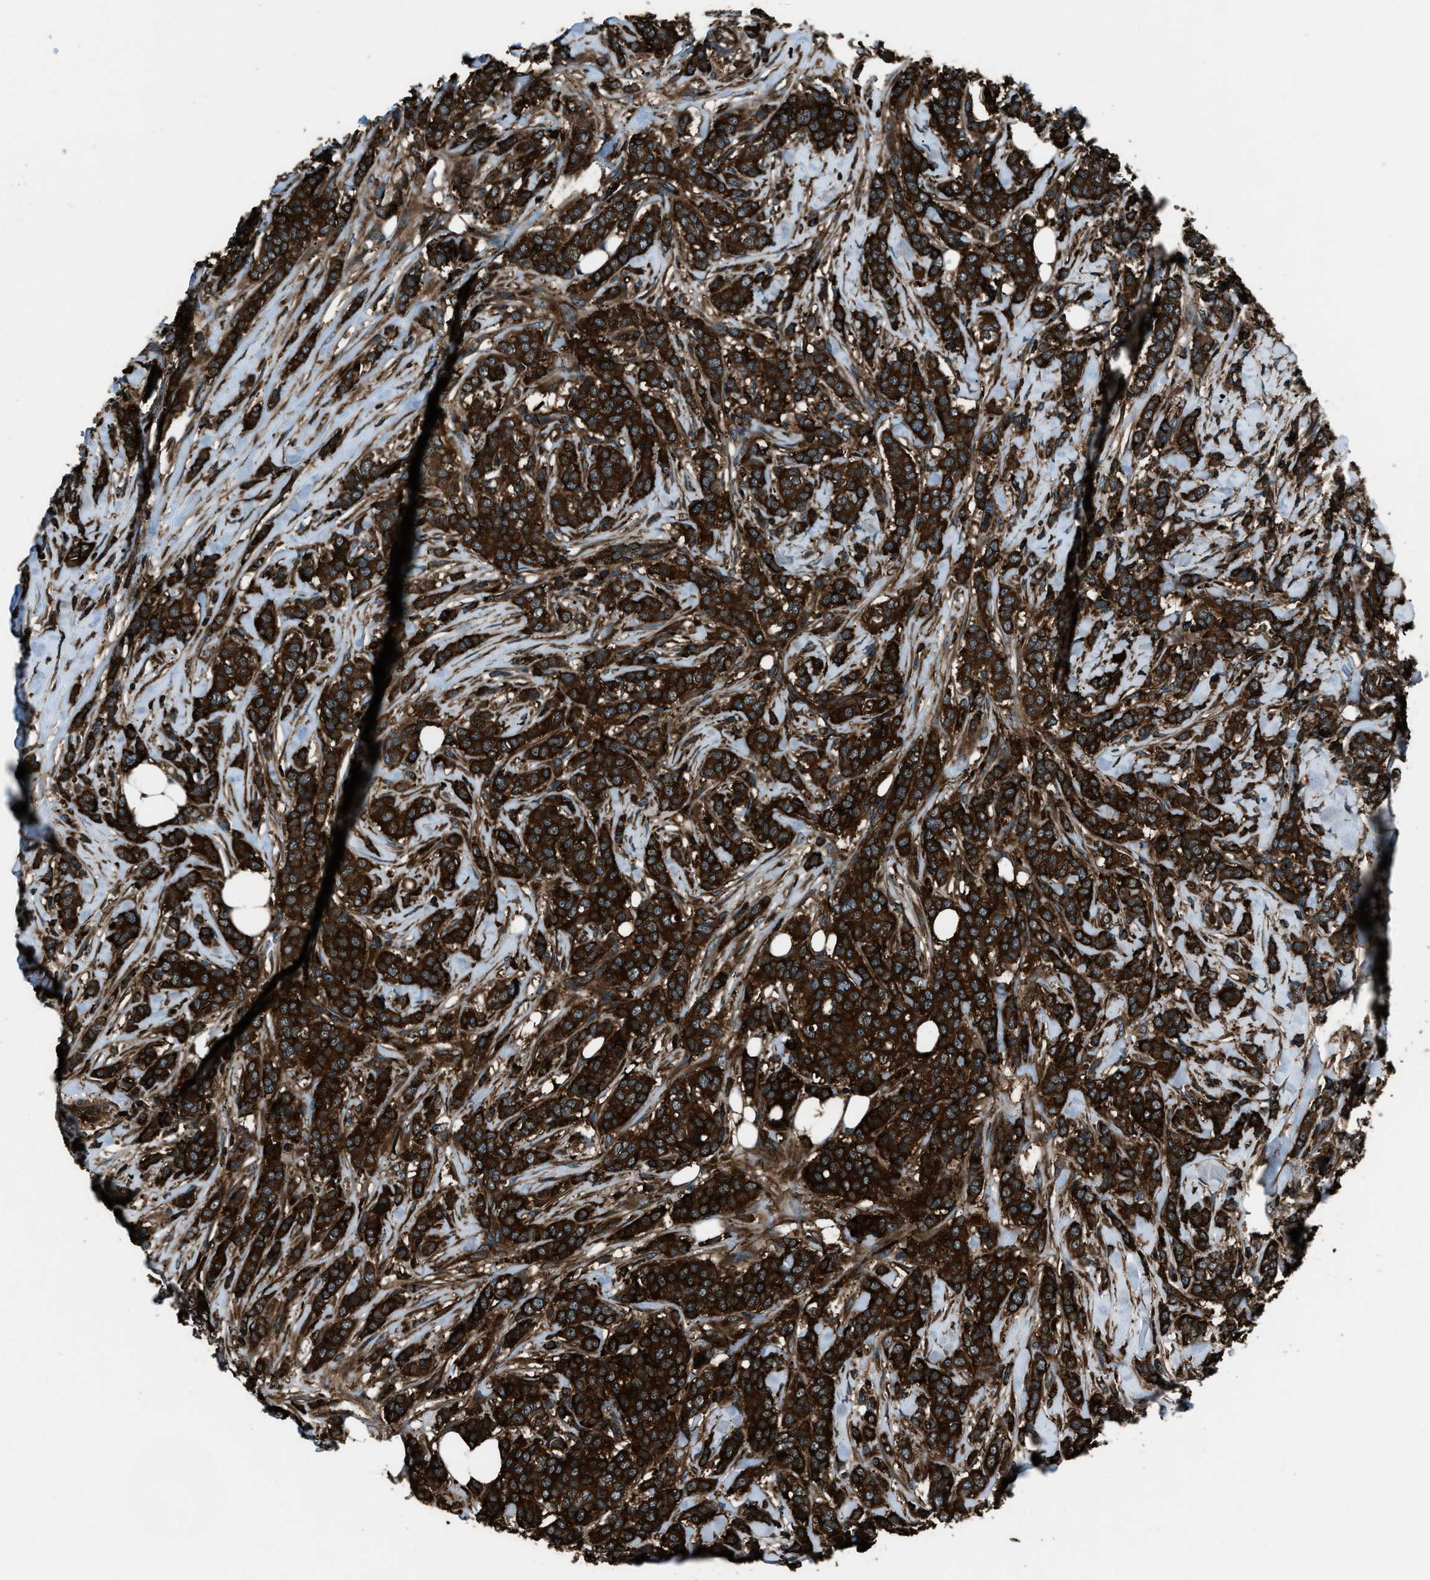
{"staining": {"intensity": "strong", "quantity": ">75%", "location": "cytoplasmic/membranous"}, "tissue": "breast cancer", "cell_type": "Tumor cells", "image_type": "cancer", "snomed": [{"axis": "morphology", "description": "Lobular carcinoma"}, {"axis": "topography", "description": "Skin"}, {"axis": "topography", "description": "Breast"}], "caption": "Protein expression analysis of human breast lobular carcinoma reveals strong cytoplasmic/membranous staining in about >75% of tumor cells. (brown staining indicates protein expression, while blue staining denotes nuclei).", "gene": "SNX30", "patient": {"sex": "female", "age": 46}}